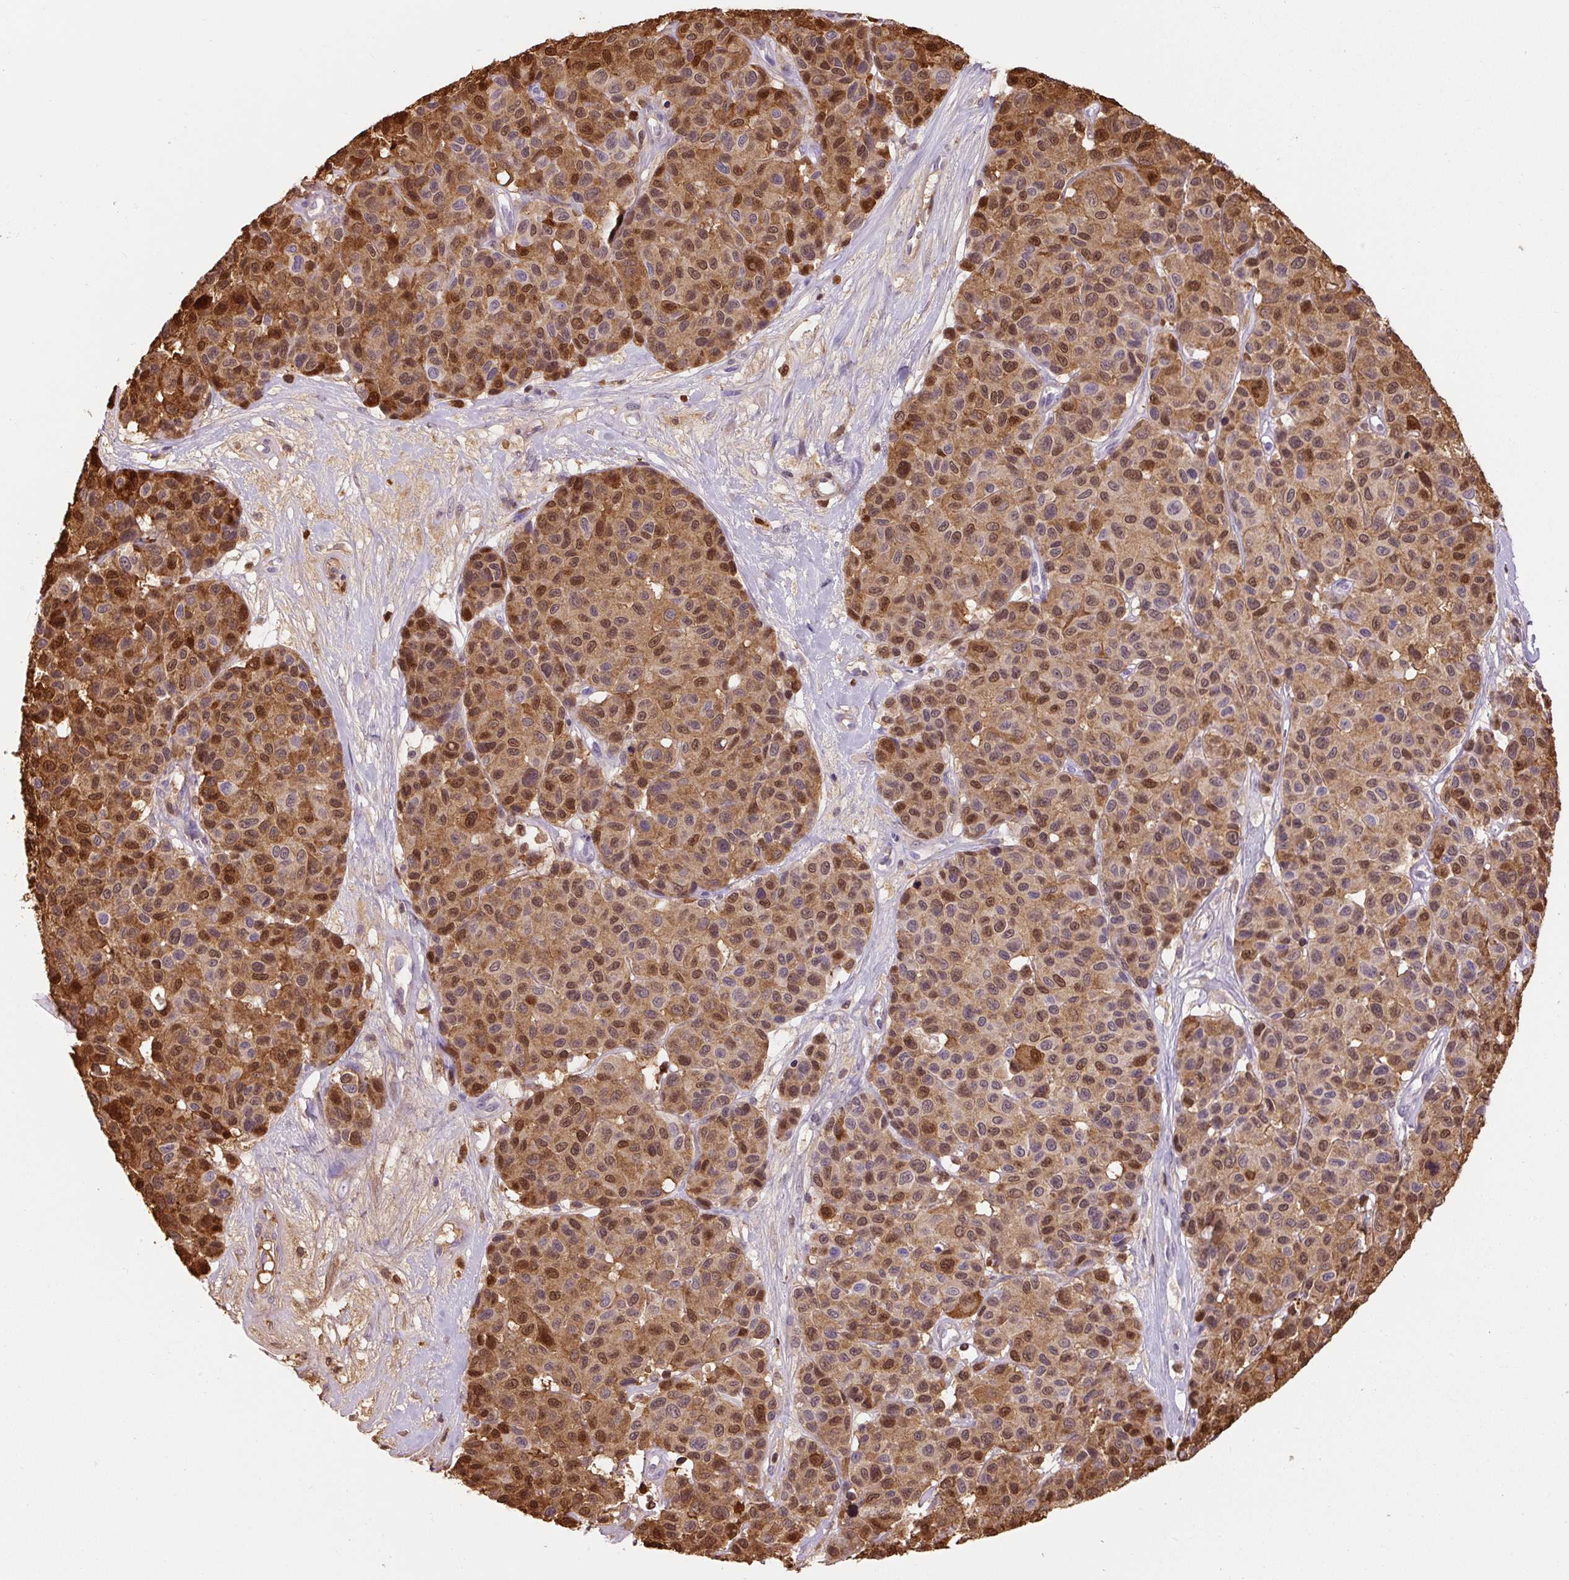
{"staining": {"intensity": "moderate", "quantity": ">75%", "location": "cytoplasmic/membranous,nuclear"}, "tissue": "melanoma", "cell_type": "Tumor cells", "image_type": "cancer", "snomed": [{"axis": "morphology", "description": "Malignant melanoma, NOS"}, {"axis": "topography", "description": "Skin"}], "caption": "Protein analysis of malignant melanoma tissue displays moderate cytoplasmic/membranous and nuclear staining in approximately >75% of tumor cells.", "gene": "S100A4", "patient": {"sex": "female", "age": 66}}